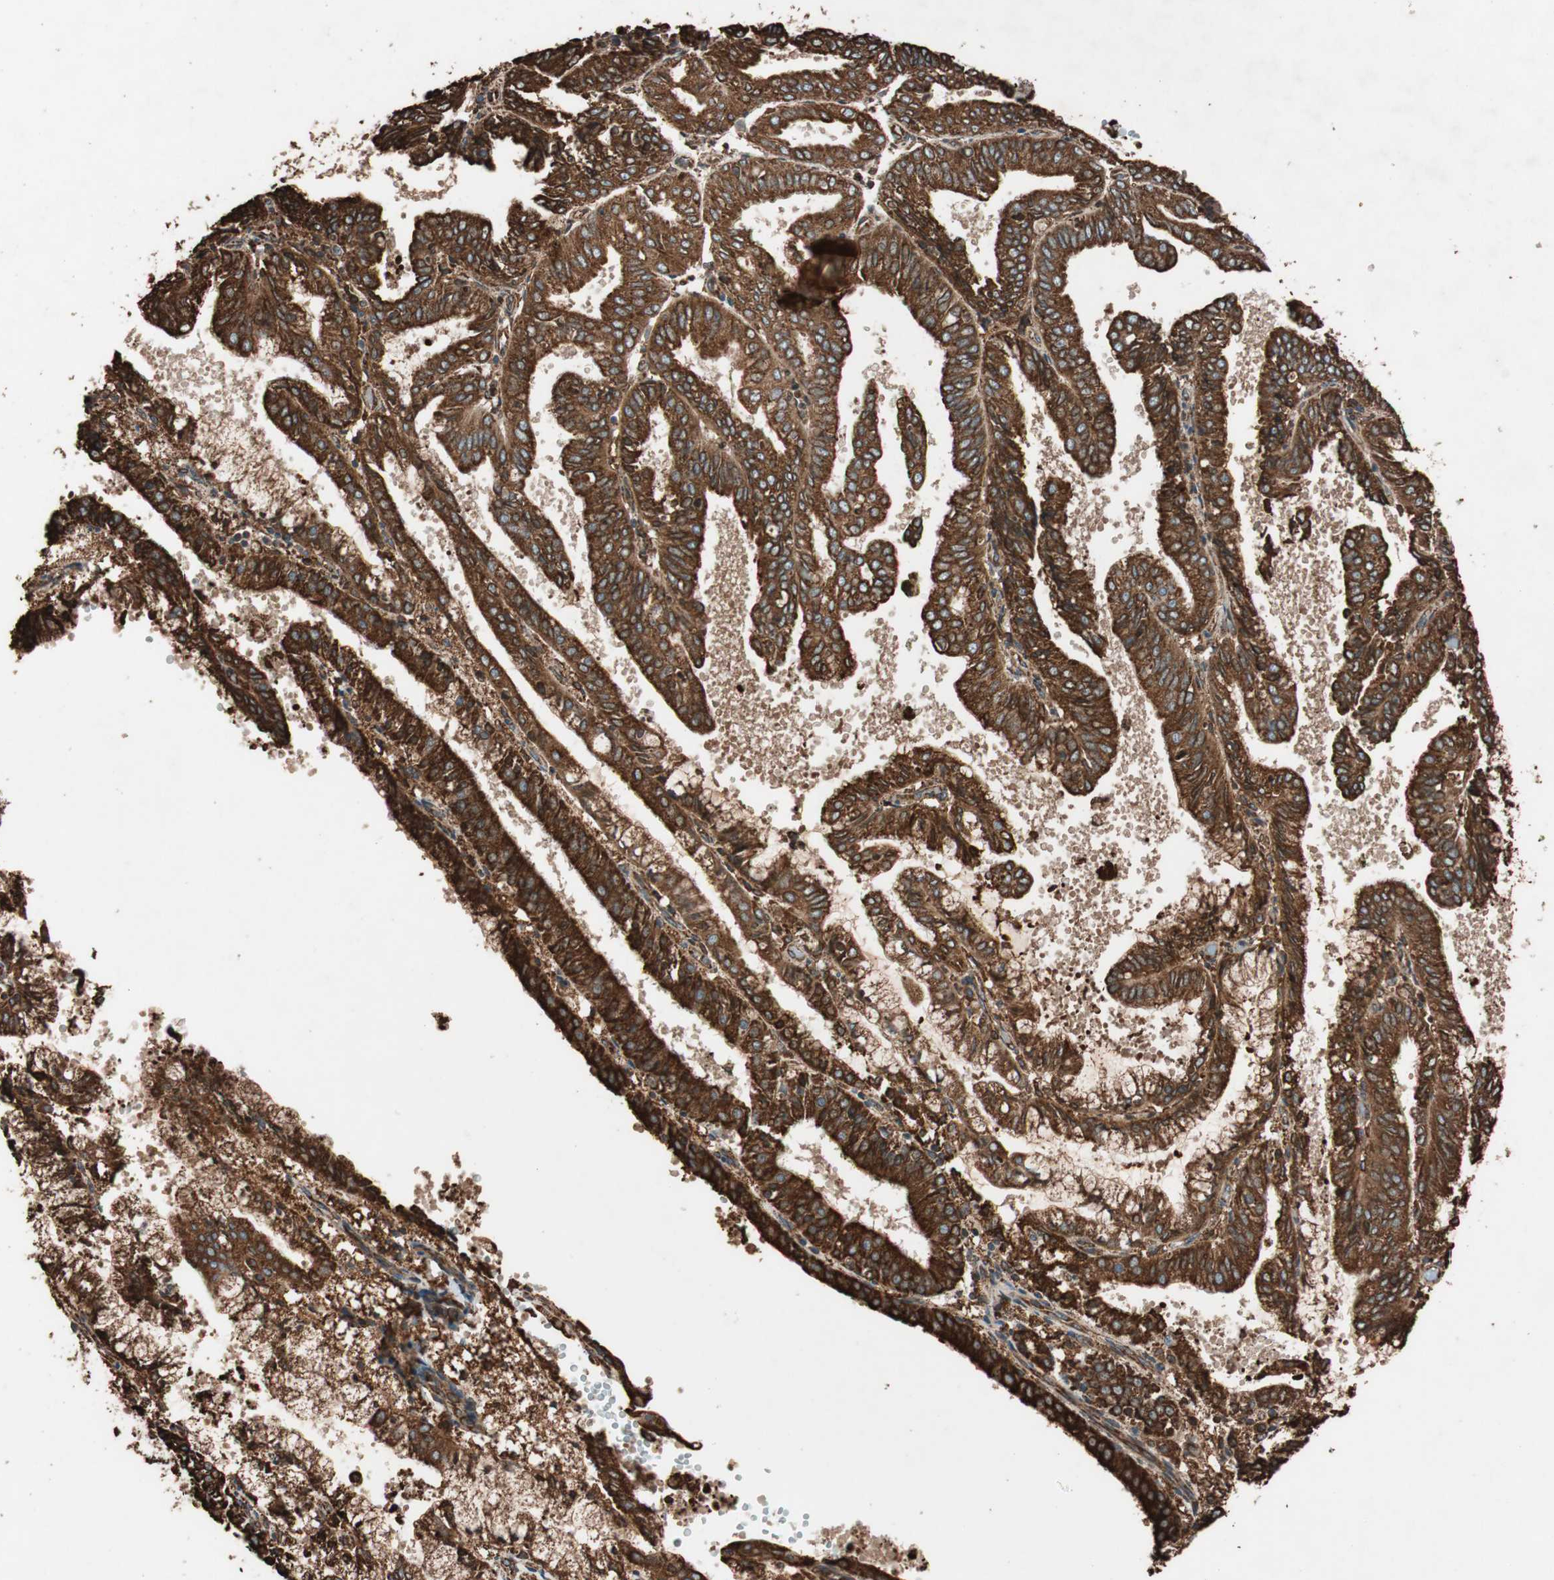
{"staining": {"intensity": "strong", "quantity": ">75%", "location": "cytoplasmic/membranous"}, "tissue": "endometrial cancer", "cell_type": "Tumor cells", "image_type": "cancer", "snomed": [{"axis": "morphology", "description": "Adenocarcinoma, NOS"}, {"axis": "topography", "description": "Endometrium"}], "caption": "The immunohistochemical stain highlights strong cytoplasmic/membranous staining in tumor cells of adenocarcinoma (endometrial) tissue.", "gene": "VEGFA", "patient": {"sex": "female", "age": 63}}